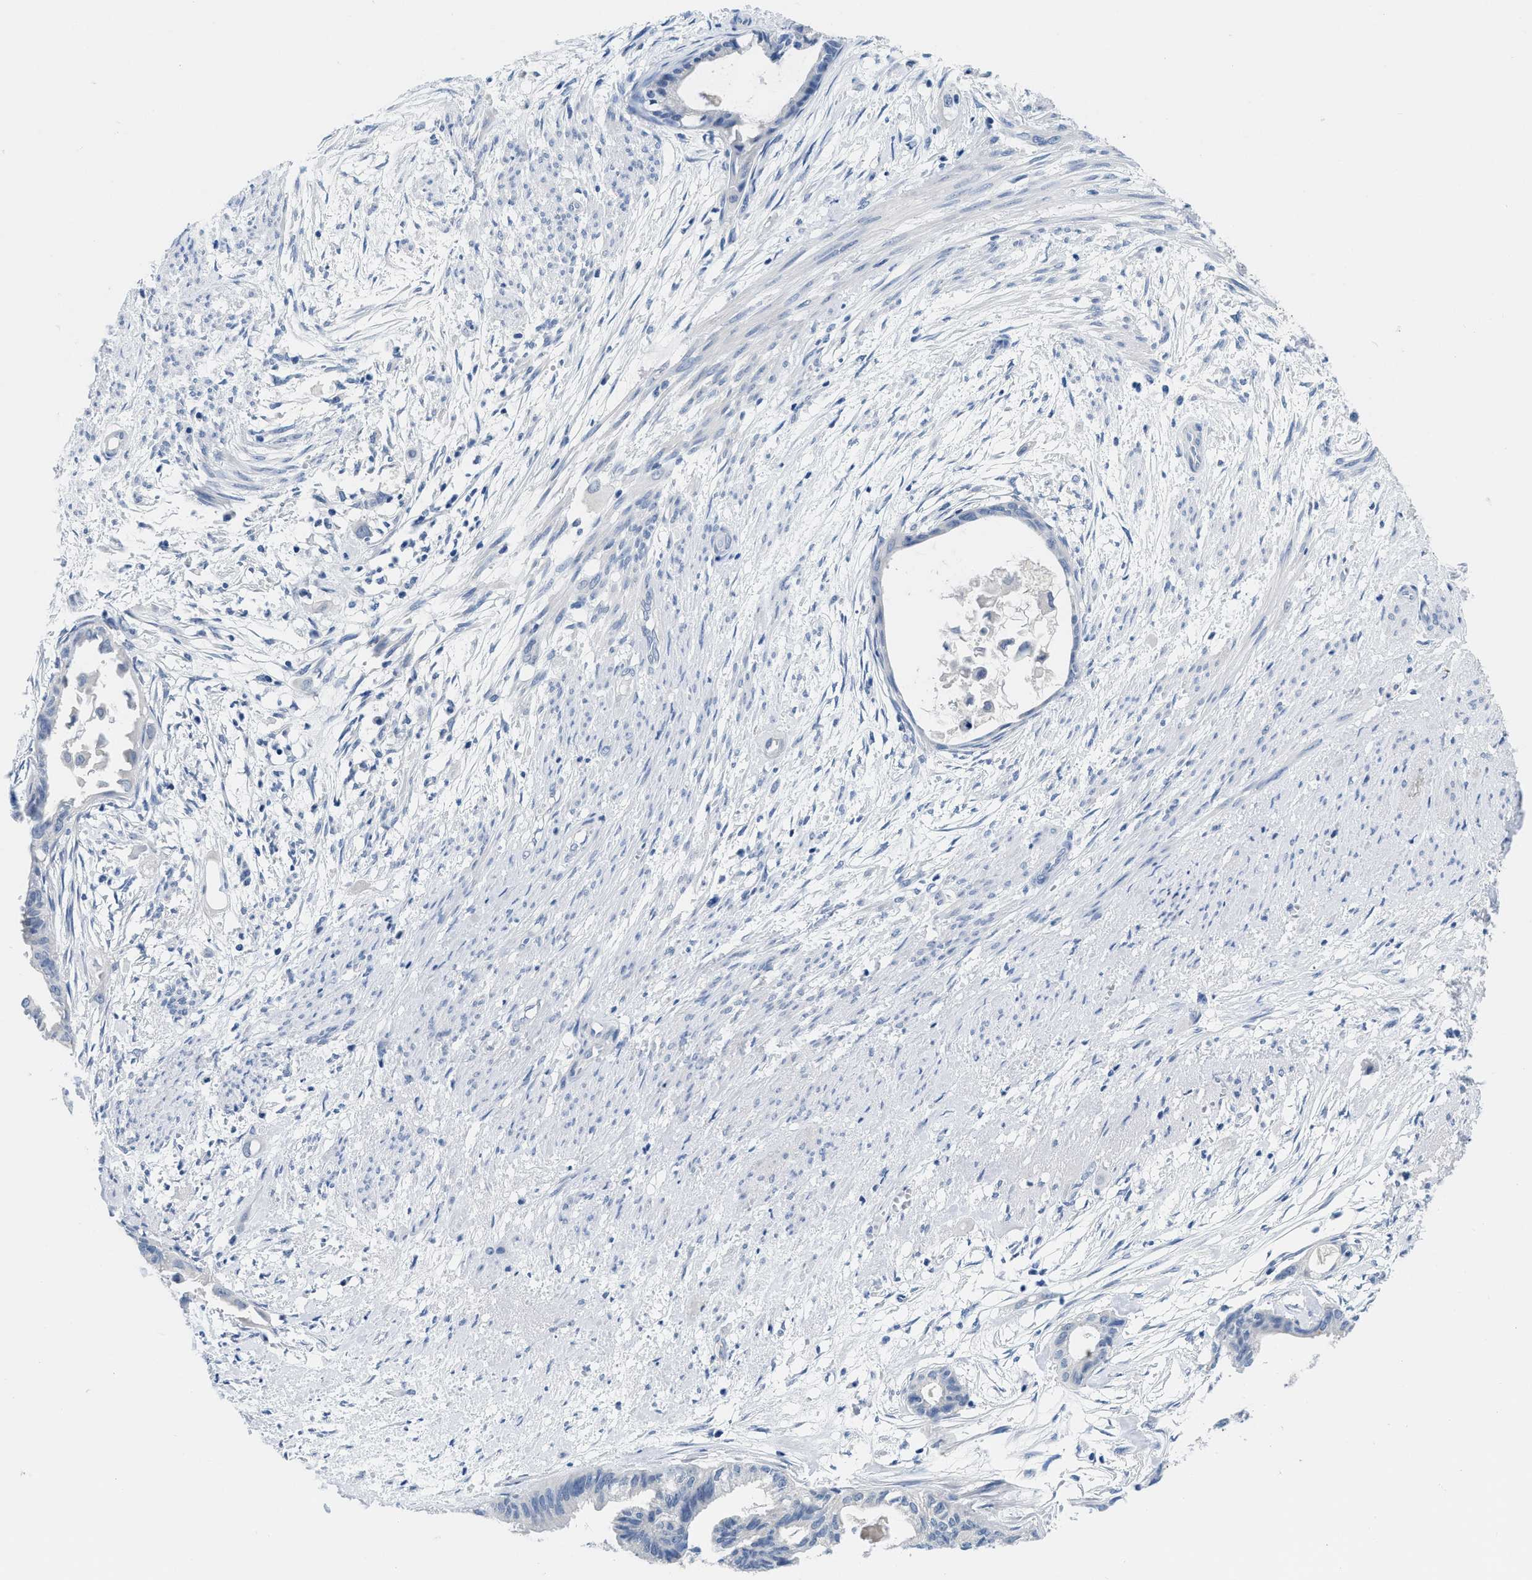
{"staining": {"intensity": "negative", "quantity": "none", "location": "none"}, "tissue": "cervical cancer", "cell_type": "Tumor cells", "image_type": "cancer", "snomed": [{"axis": "morphology", "description": "Normal tissue, NOS"}, {"axis": "morphology", "description": "Adenocarcinoma, NOS"}, {"axis": "topography", "description": "Cervix"}, {"axis": "topography", "description": "Endometrium"}], "caption": "Immunohistochemistry (IHC) micrograph of neoplastic tissue: cervical adenocarcinoma stained with DAB exhibits no significant protein staining in tumor cells.", "gene": "PYY", "patient": {"sex": "female", "age": 86}}